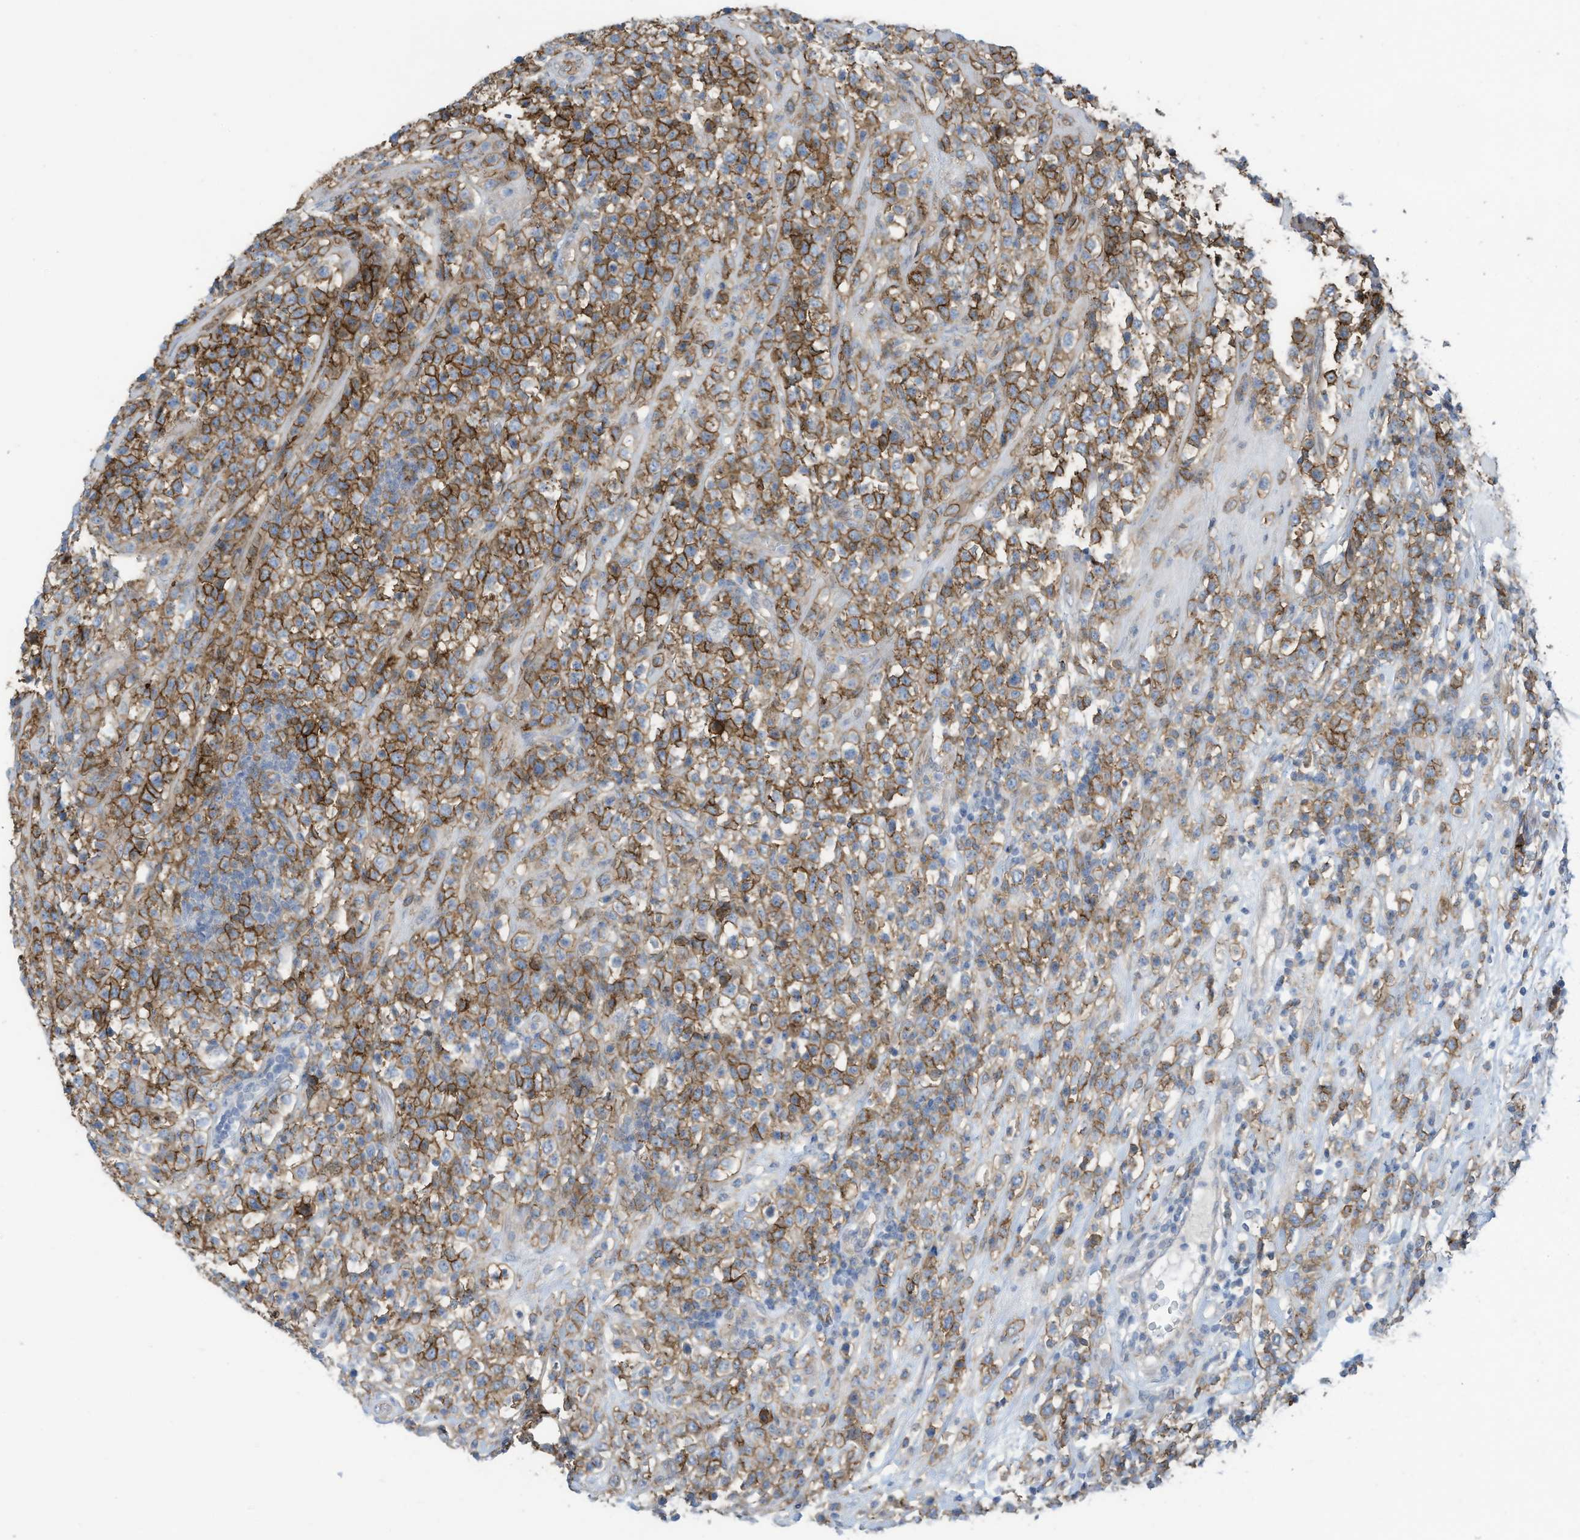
{"staining": {"intensity": "moderate", "quantity": "<25%", "location": "cytoplasmic/membranous"}, "tissue": "lymphoma", "cell_type": "Tumor cells", "image_type": "cancer", "snomed": [{"axis": "morphology", "description": "Malignant lymphoma, non-Hodgkin's type, High grade"}, {"axis": "topography", "description": "Colon"}], "caption": "Immunohistochemical staining of human malignant lymphoma, non-Hodgkin's type (high-grade) exhibits low levels of moderate cytoplasmic/membranous expression in approximately <25% of tumor cells.", "gene": "SLC1A5", "patient": {"sex": "female", "age": 53}}